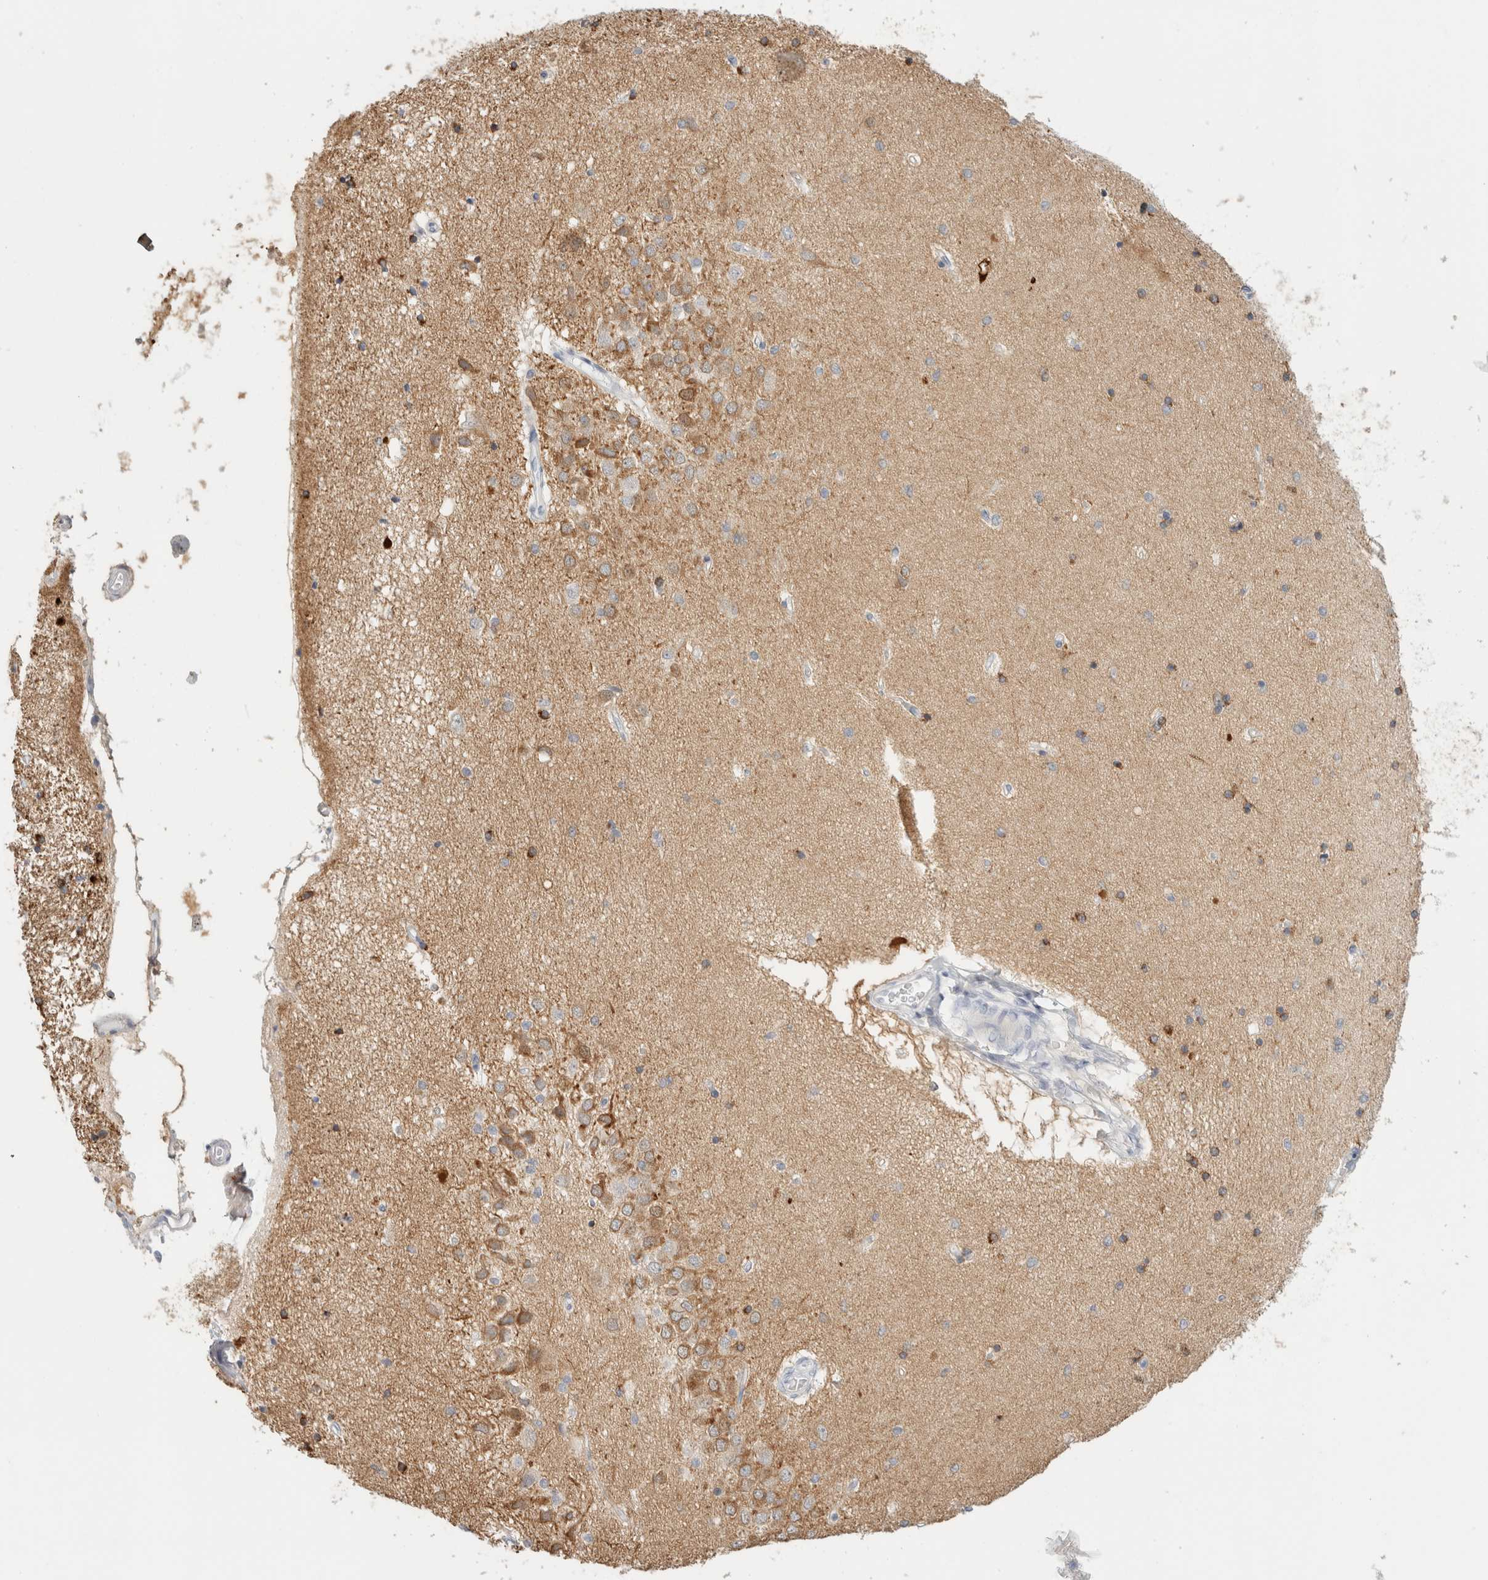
{"staining": {"intensity": "moderate", "quantity": "<25%", "location": "cytoplasmic/membranous"}, "tissue": "hippocampus", "cell_type": "Glial cells", "image_type": "normal", "snomed": [{"axis": "morphology", "description": "Normal tissue, NOS"}, {"axis": "topography", "description": "Hippocampus"}], "caption": "Immunohistochemical staining of unremarkable hippocampus displays low levels of moderate cytoplasmic/membranous positivity in approximately <25% of glial cells.", "gene": "RTN4", "patient": {"sex": "female", "age": 54}}